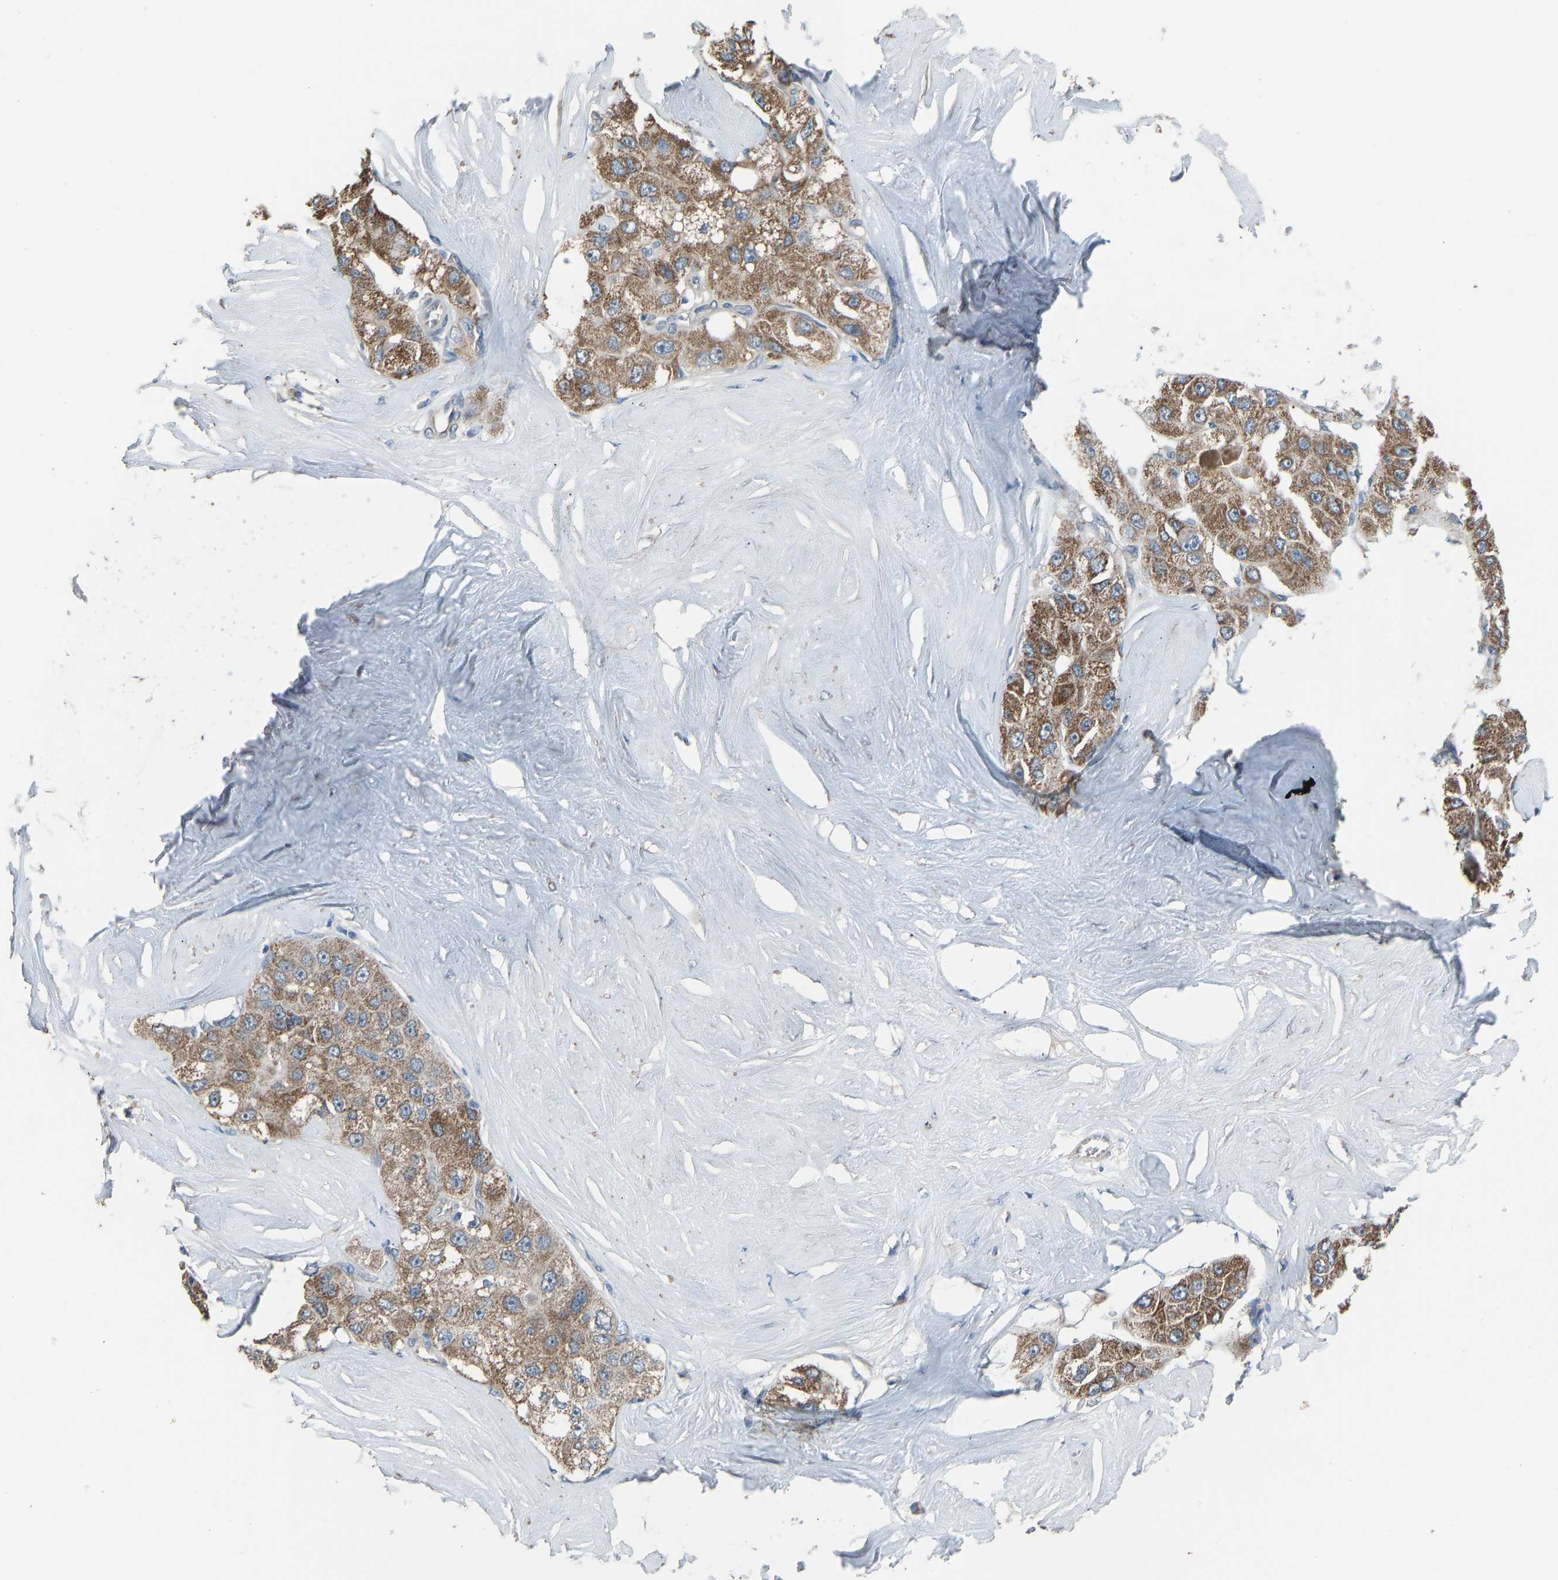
{"staining": {"intensity": "moderate", "quantity": ">75%", "location": "cytoplasmic/membranous"}, "tissue": "liver cancer", "cell_type": "Tumor cells", "image_type": "cancer", "snomed": [{"axis": "morphology", "description": "Carcinoma, Hepatocellular, NOS"}, {"axis": "topography", "description": "Liver"}], "caption": "Immunohistochemical staining of hepatocellular carcinoma (liver) exhibits medium levels of moderate cytoplasmic/membranous protein positivity in approximately >75% of tumor cells.", "gene": "TGFBR3", "patient": {"sex": "male", "age": 80}}